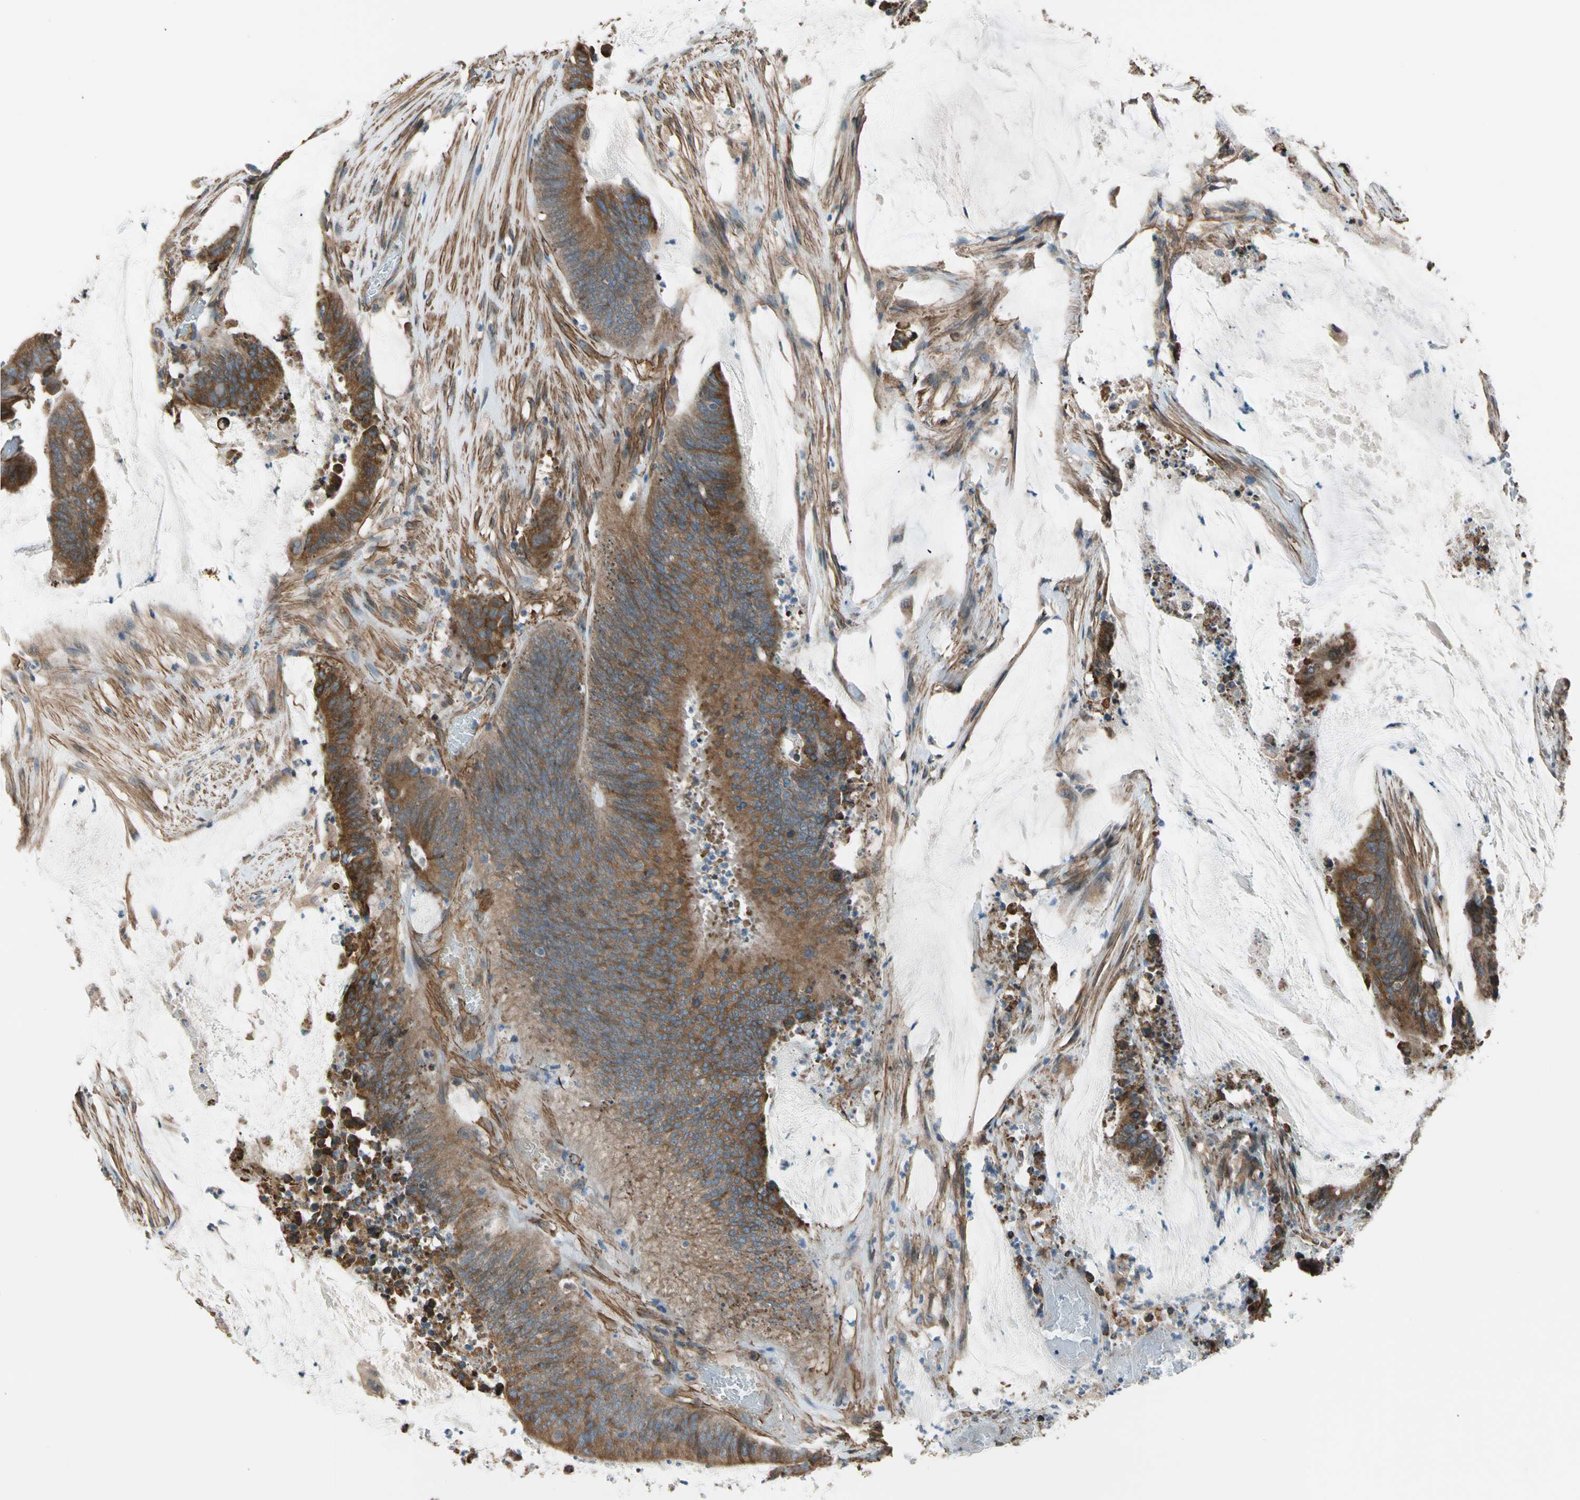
{"staining": {"intensity": "strong", "quantity": ">75%", "location": "cytoplasmic/membranous"}, "tissue": "colorectal cancer", "cell_type": "Tumor cells", "image_type": "cancer", "snomed": [{"axis": "morphology", "description": "Adenocarcinoma, NOS"}, {"axis": "topography", "description": "Rectum"}], "caption": "This histopathology image exhibits colorectal cancer stained with IHC to label a protein in brown. The cytoplasmic/membranous of tumor cells show strong positivity for the protein. Nuclei are counter-stained blue.", "gene": "LIMK2", "patient": {"sex": "female", "age": 66}}